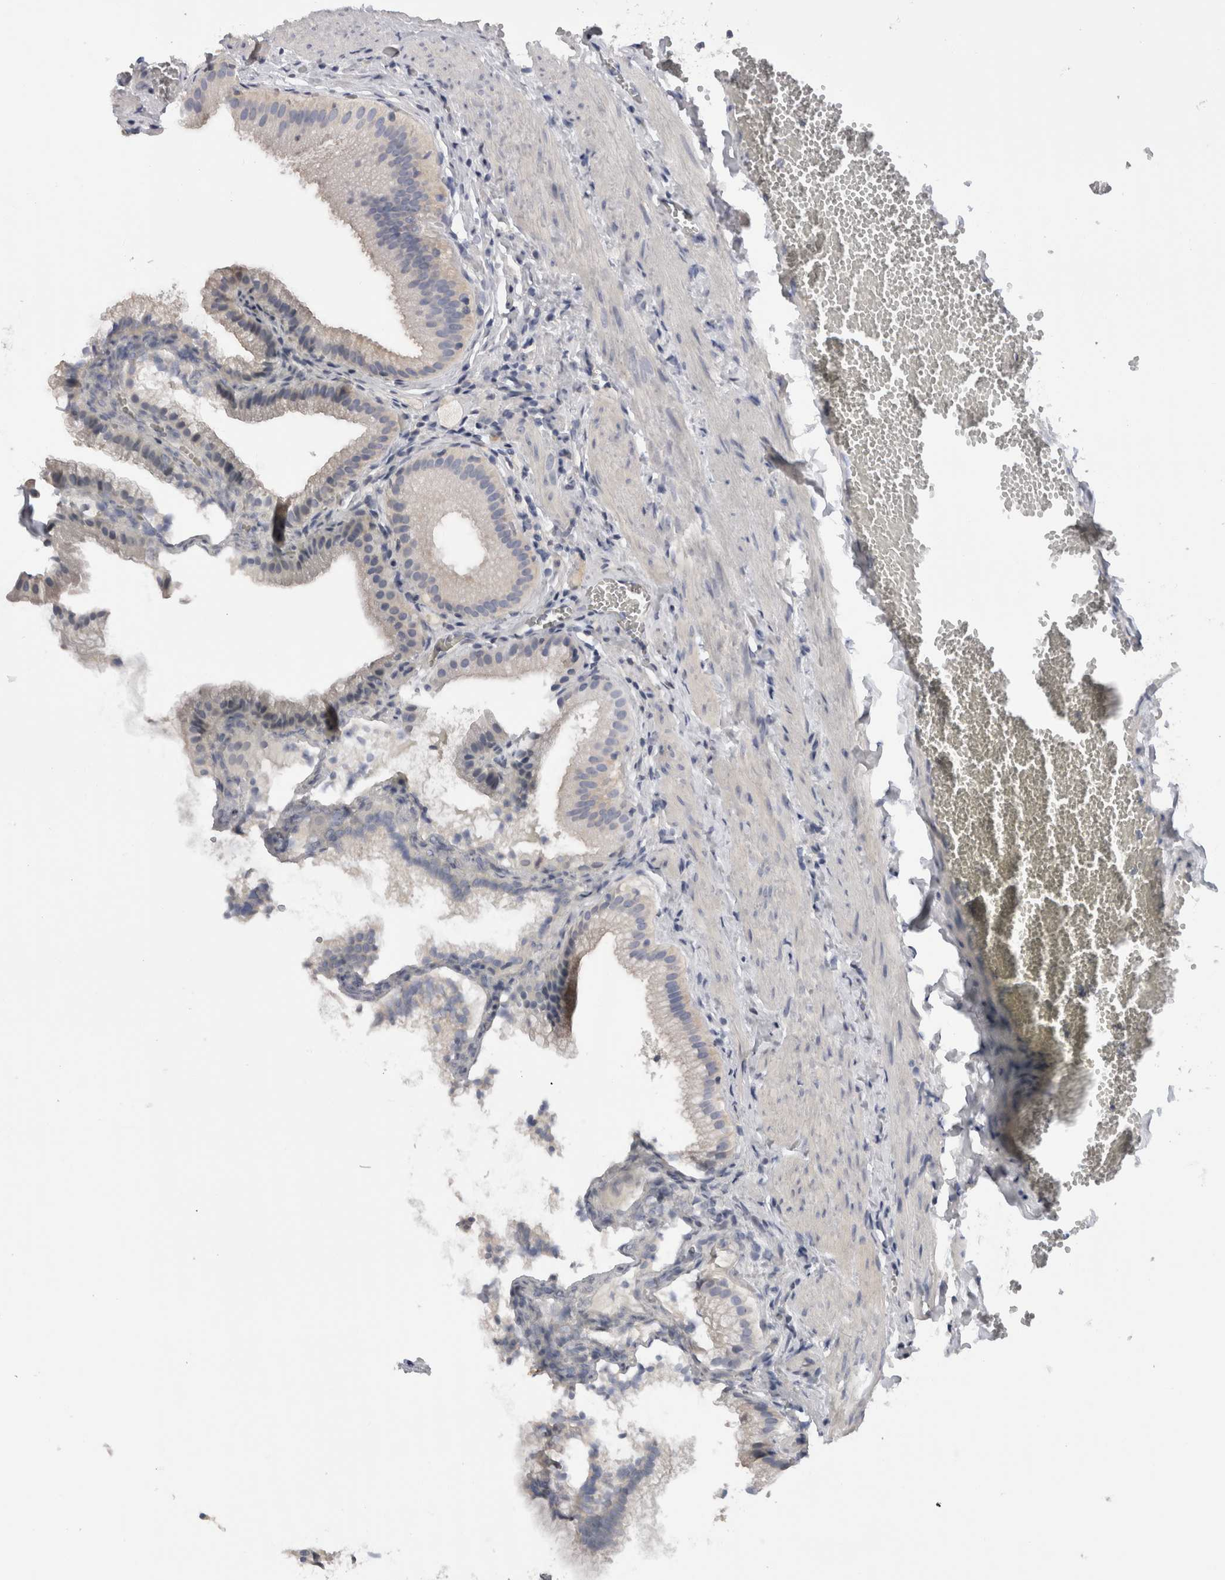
{"staining": {"intensity": "negative", "quantity": "none", "location": "none"}, "tissue": "gallbladder", "cell_type": "Glandular cells", "image_type": "normal", "snomed": [{"axis": "morphology", "description": "Normal tissue, NOS"}, {"axis": "topography", "description": "Gallbladder"}], "caption": "A high-resolution histopathology image shows immunohistochemistry (IHC) staining of normal gallbladder, which exhibits no significant expression in glandular cells.", "gene": "SCRN1", "patient": {"sex": "male", "age": 38}}